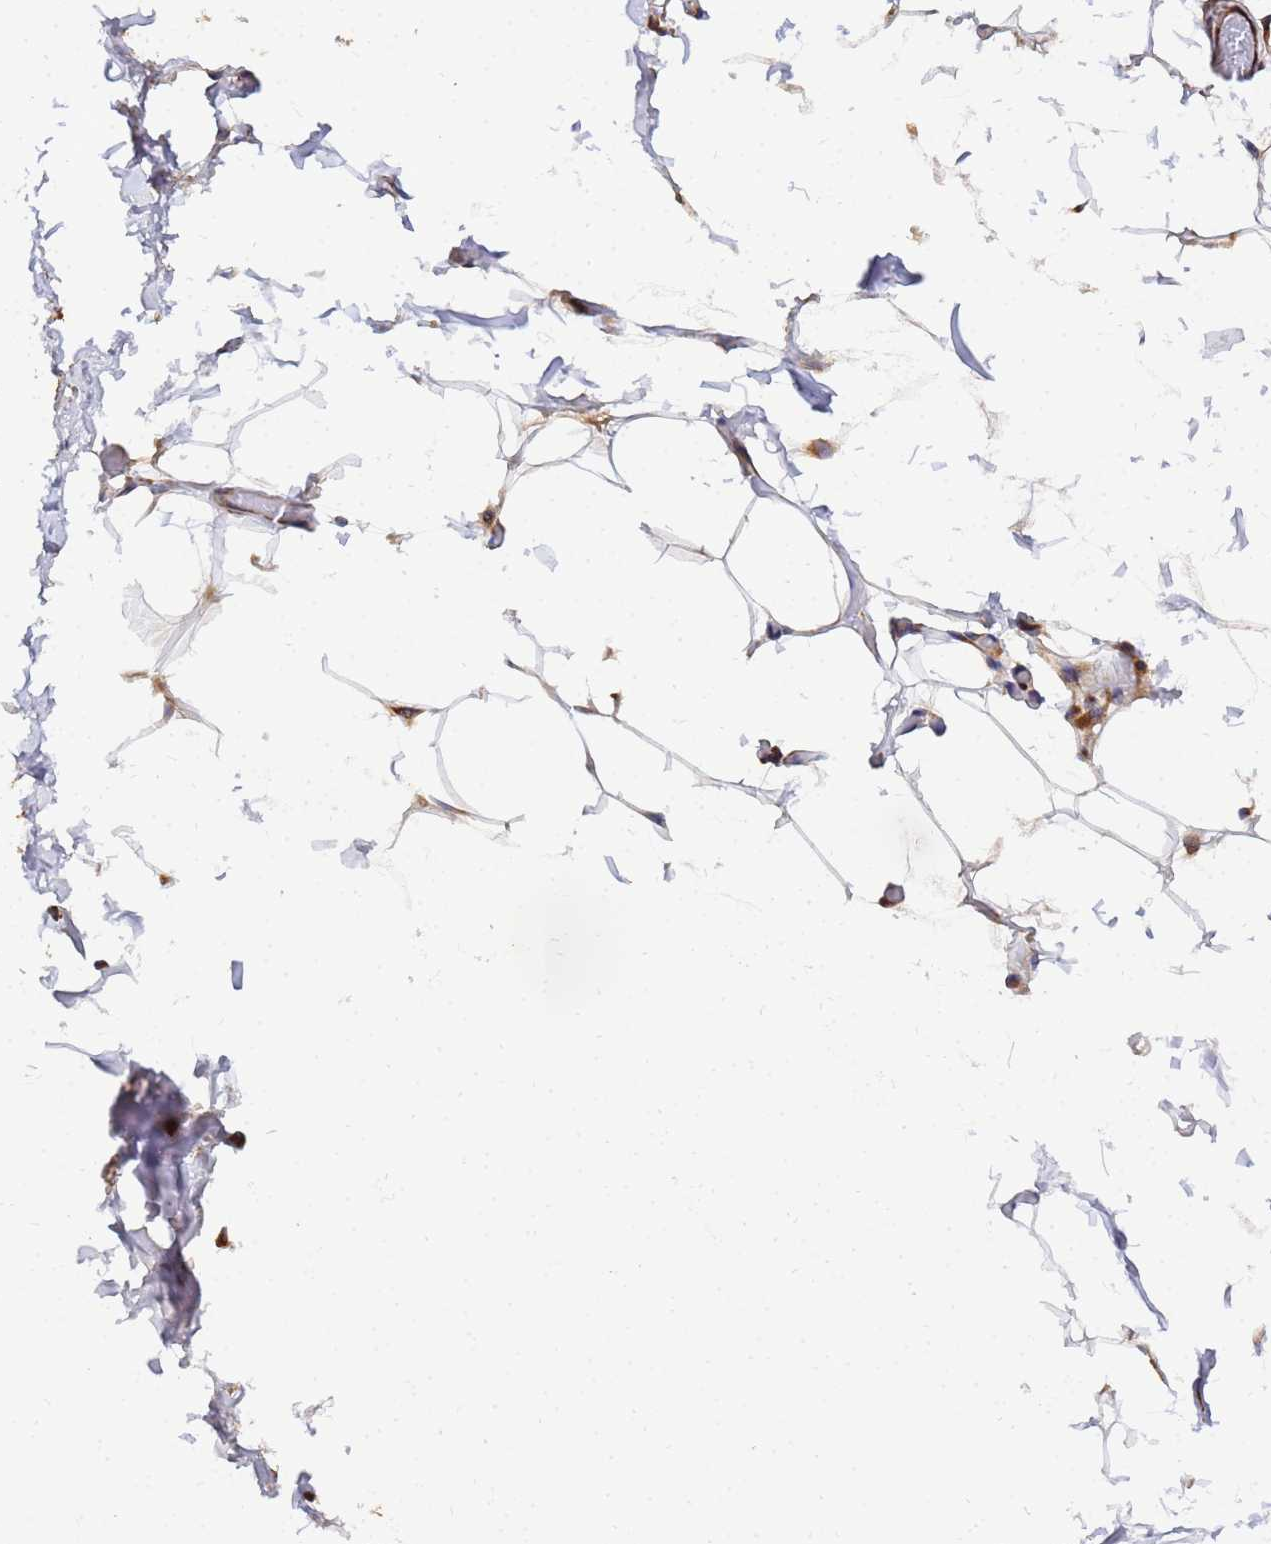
{"staining": {"intensity": "negative", "quantity": "none", "location": "none"}, "tissue": "adipose tissue", "cell_type": "Adipocytes", "image_type": "normal", "snomed": [{"axis": "morphology", "description": "Normal tissue, NOS"}, {"axis": "topography", "description": "Soft tissue"}, {"axis": "topography", "description": "Adipose tissue"}, {"axis": "topography", "description": "Vascular tissue"}, {"axis": "topography", "description": "Peripheral nerve tissue"}], "caption": "Immunohistochemical staining of unremarkable adipose tissue displays no significant staining in adipocytes. (DAB immunohistochemistry with hematoxylin counter stain).", "gene": "POM121C", "patient": {"sex": "male", "age": 46}}